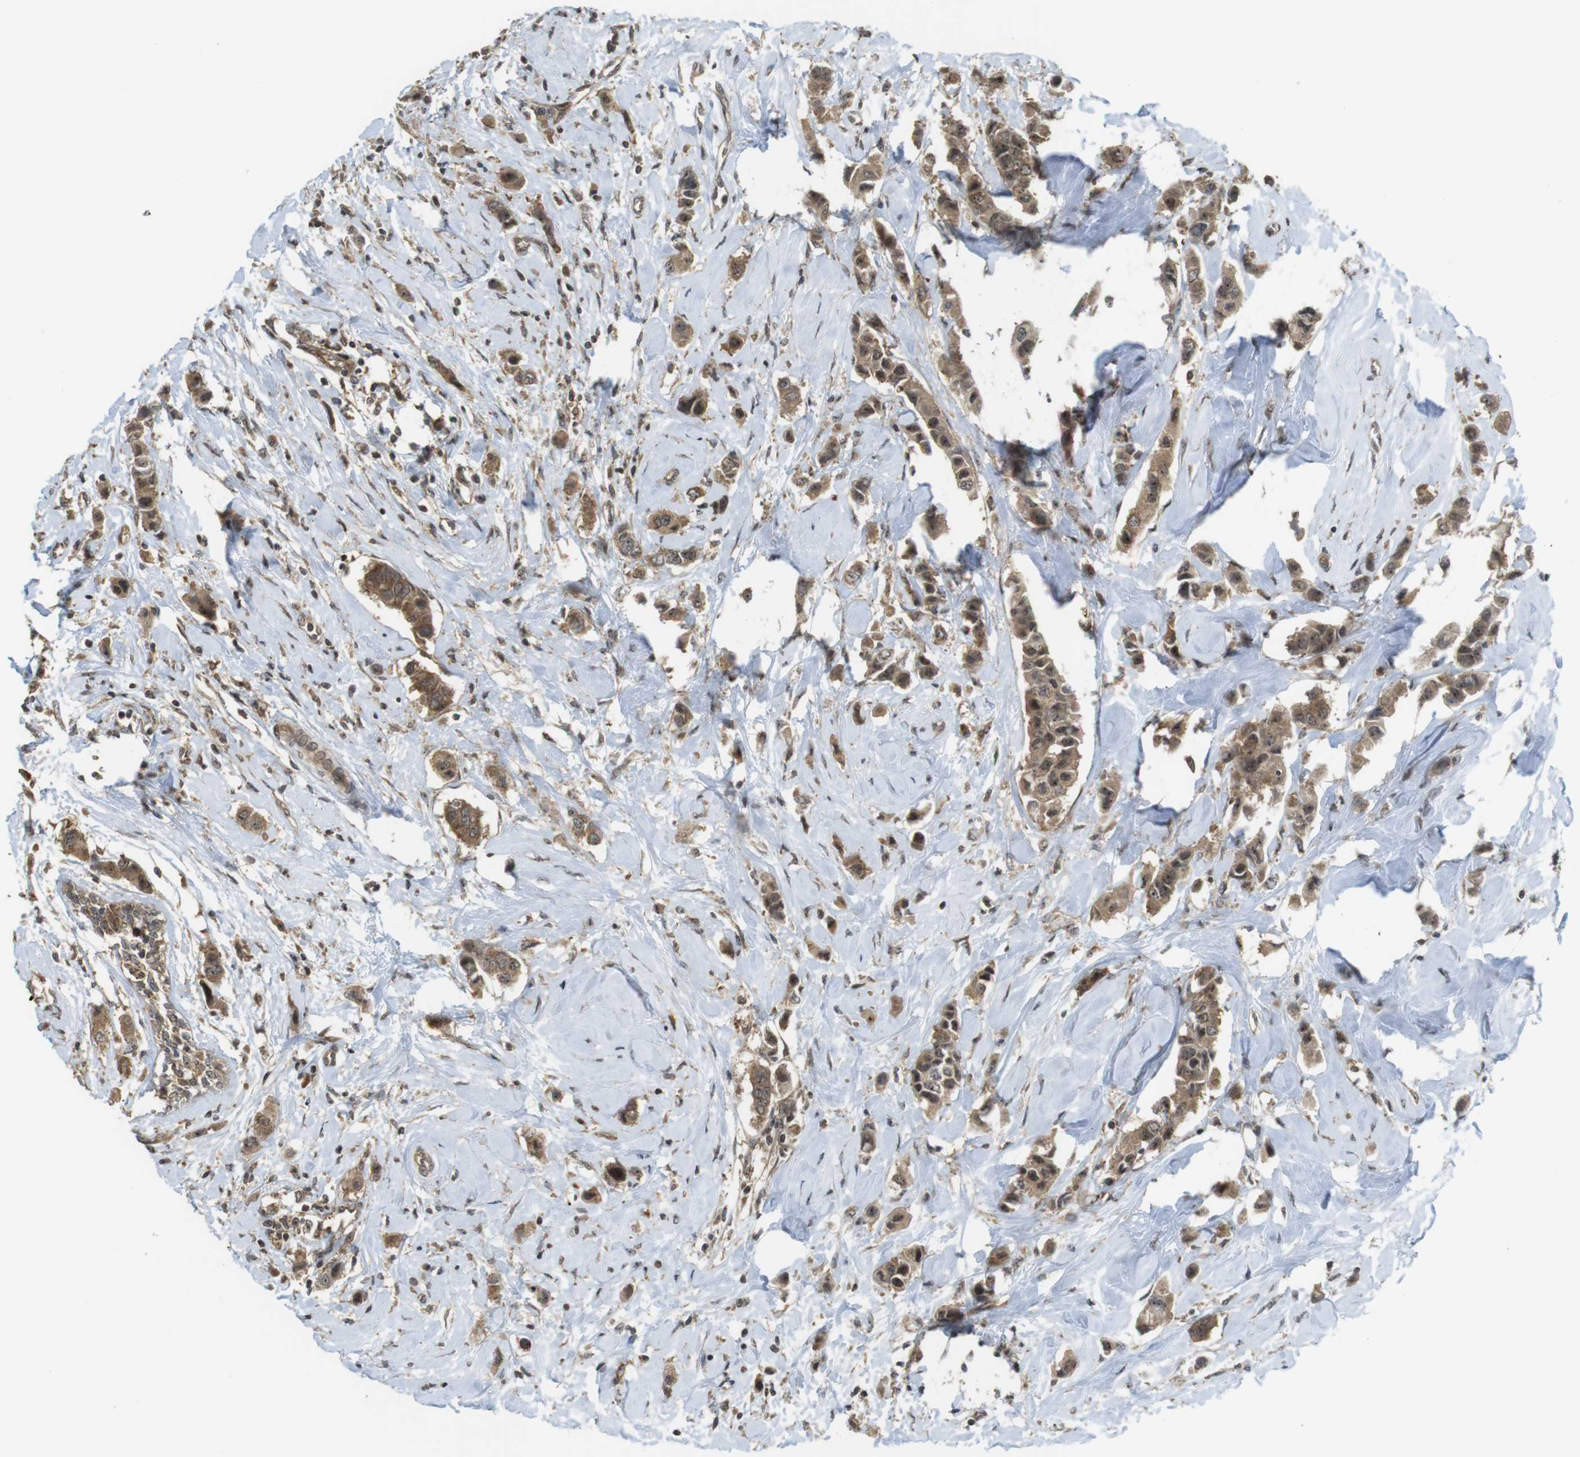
{"staining": {"intensity": "moderate", "quantity": ">75%", "location": "cytoplasmic/membranous"}, "tissue": "breast cancer", "cell_type": "Tumor cells", "image_type": "cancer", "snomed": [{"axis": "morphology", "description": "Normal tissue, NOS"}, {"axis": "morphology", "description": "Duct carcinoma"}, {"axis": "topography", "description": "Breast"}], "caption": "Immunohistochemical staining of human intraductal carcinoma (breast) reveals medium levels of moderate cytoplasmic/membranous protein positivity in approximately >75% of tumor cells.", "gene": "CC2D1A", "patient": {"sex": "female", "age": 50}}